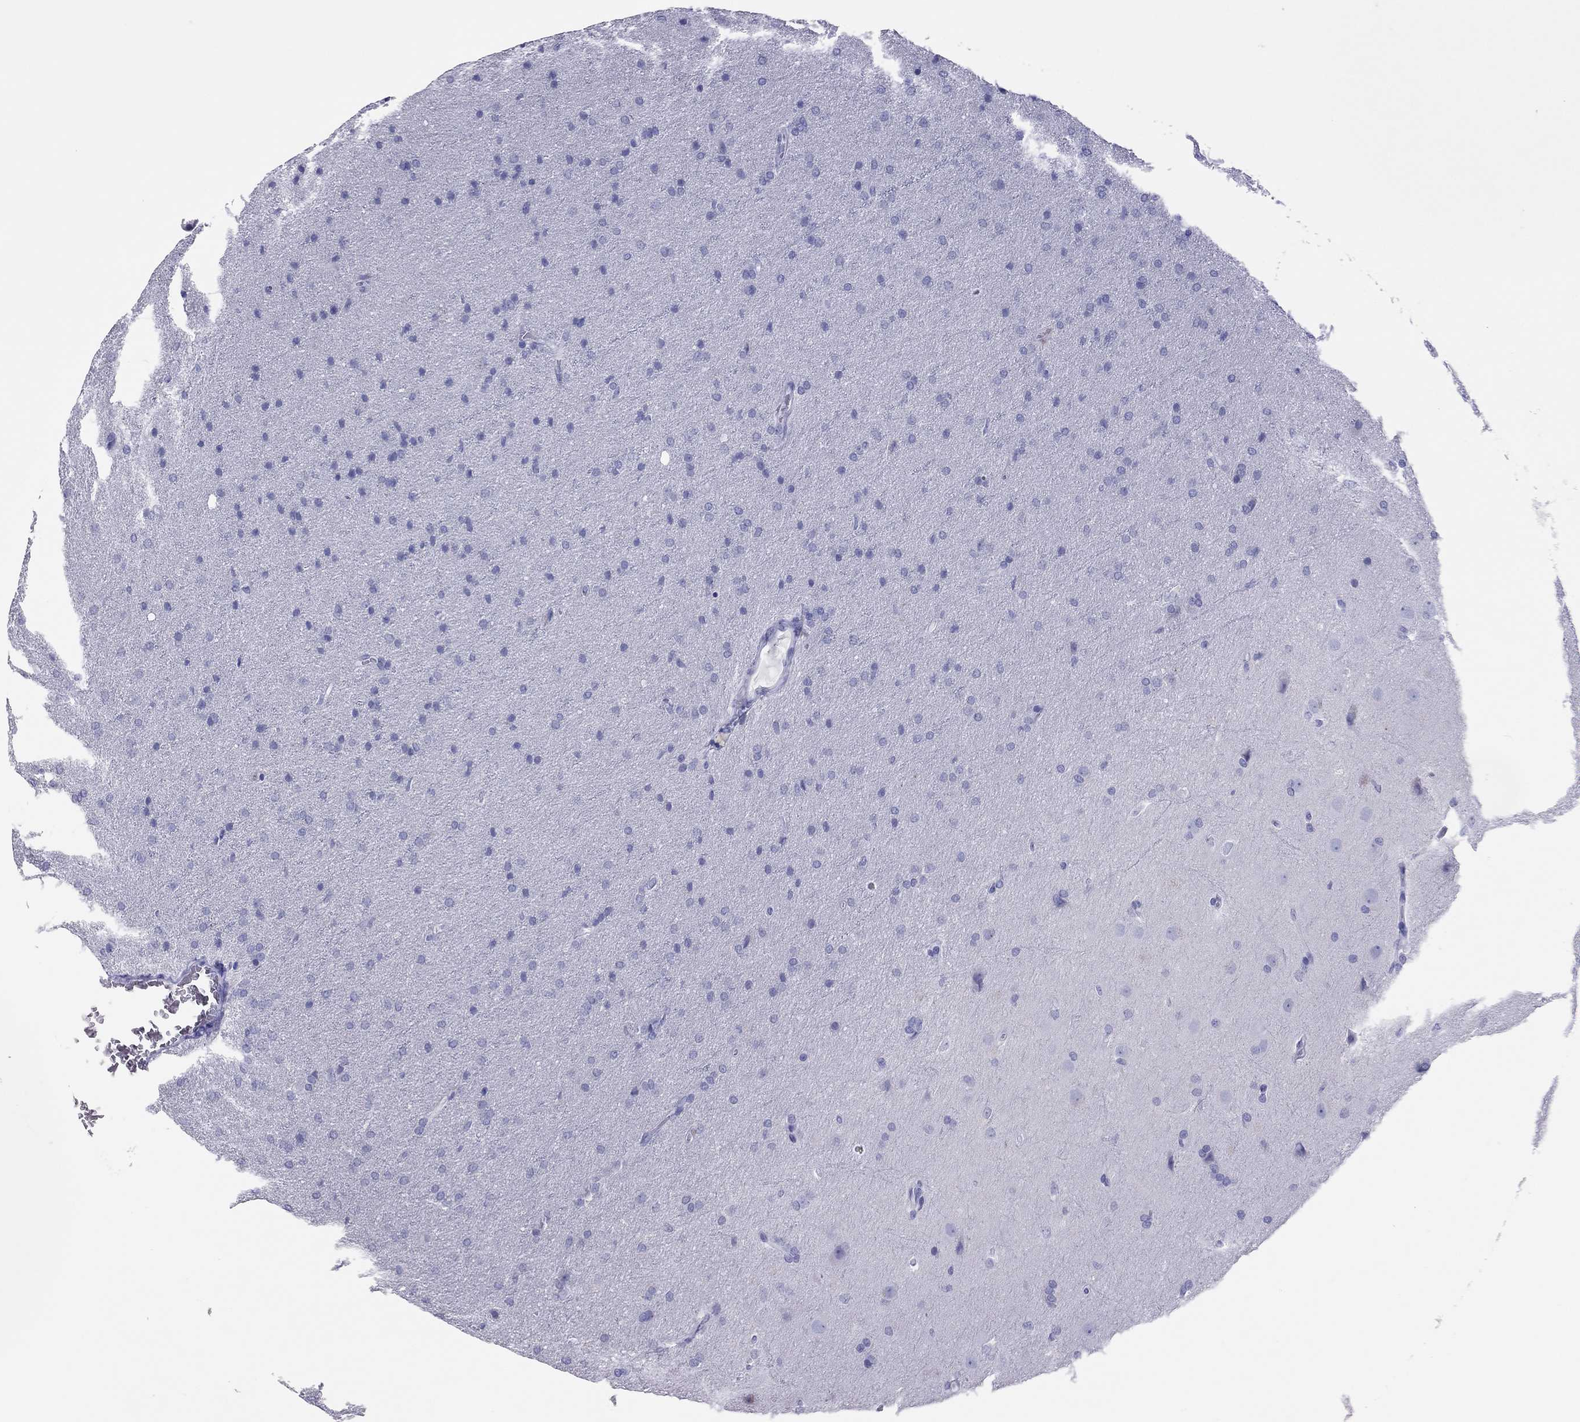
{"staining": {"intensity": "negative", "quantity": "none", "location": "none"}, "tissue": "glioma", "cell_type": "Tumor cells", "image_type": "cancer", "snomed": [{"axis": "morphology", "description": "Glioma, malignant, Low grade"}, {"axis": "topography", "description": "Brain"}], "caption": "DAB immunohistochemical staining of malignant glioma (low-grade) reveals no significant positivity in tumor cells.", "gene": "TSHB", "patient": {"sex": "female", "age": 32}}